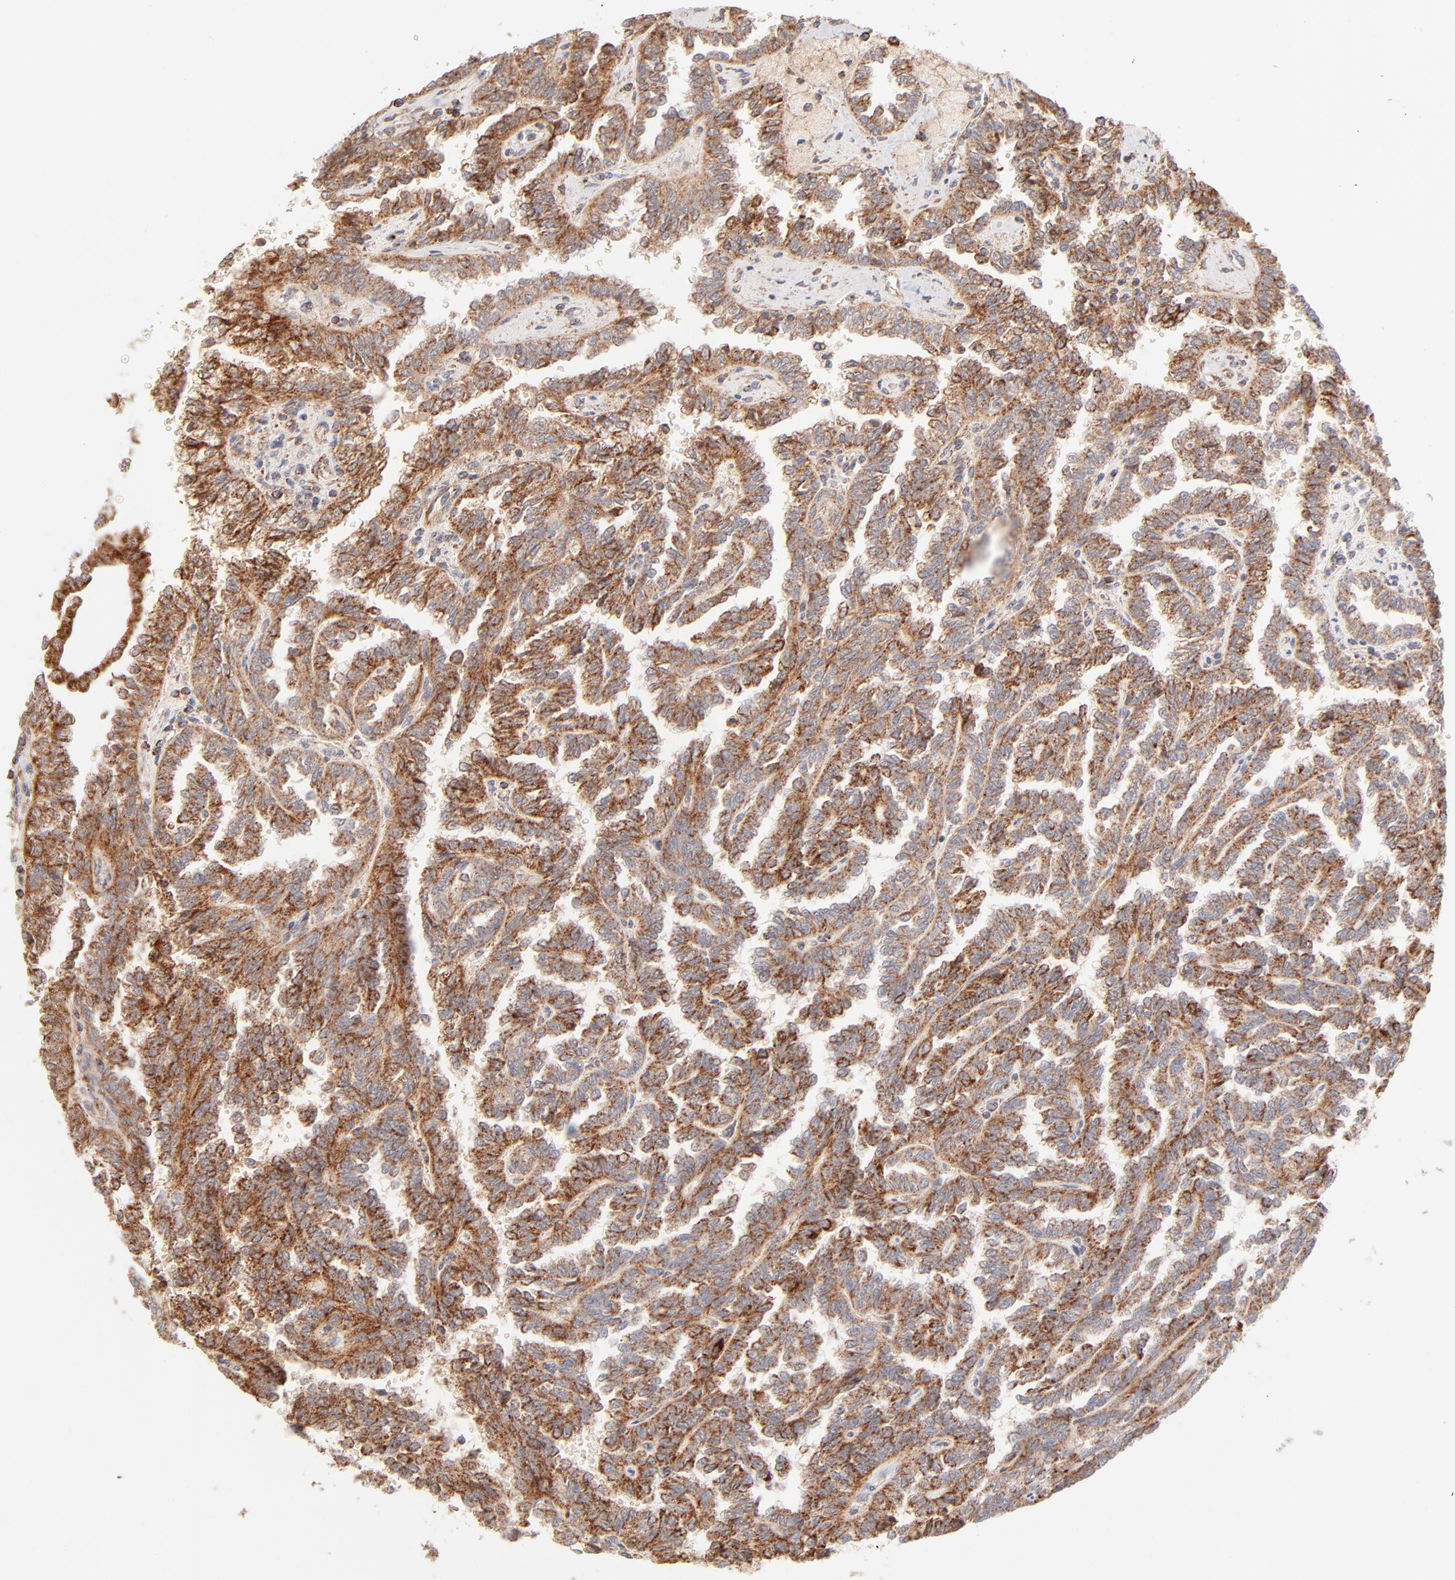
{"staining": {"intensity": "strong", "quantity": ">75%", "location": "cytoplasmic/membranous"}, "tissue": "renal cancer", "cell_type": "Tumor cells", "image_type": "cancer", "snomed": [{"axis": "morphology", "description": "Inflammation, NOS"}, {"axis": "morphology", "description": "Adenocarcinoma, NOS"}, {"axis": "topography", "description": "Kidney"}], "caption": "Strong cytoplasmic/membranous positivity is present in about >75% of tumor cells in renal cancer (adenocarcinoma).", "gene": "CSPG4", "patient": {"sex": "male", "age": 68}}